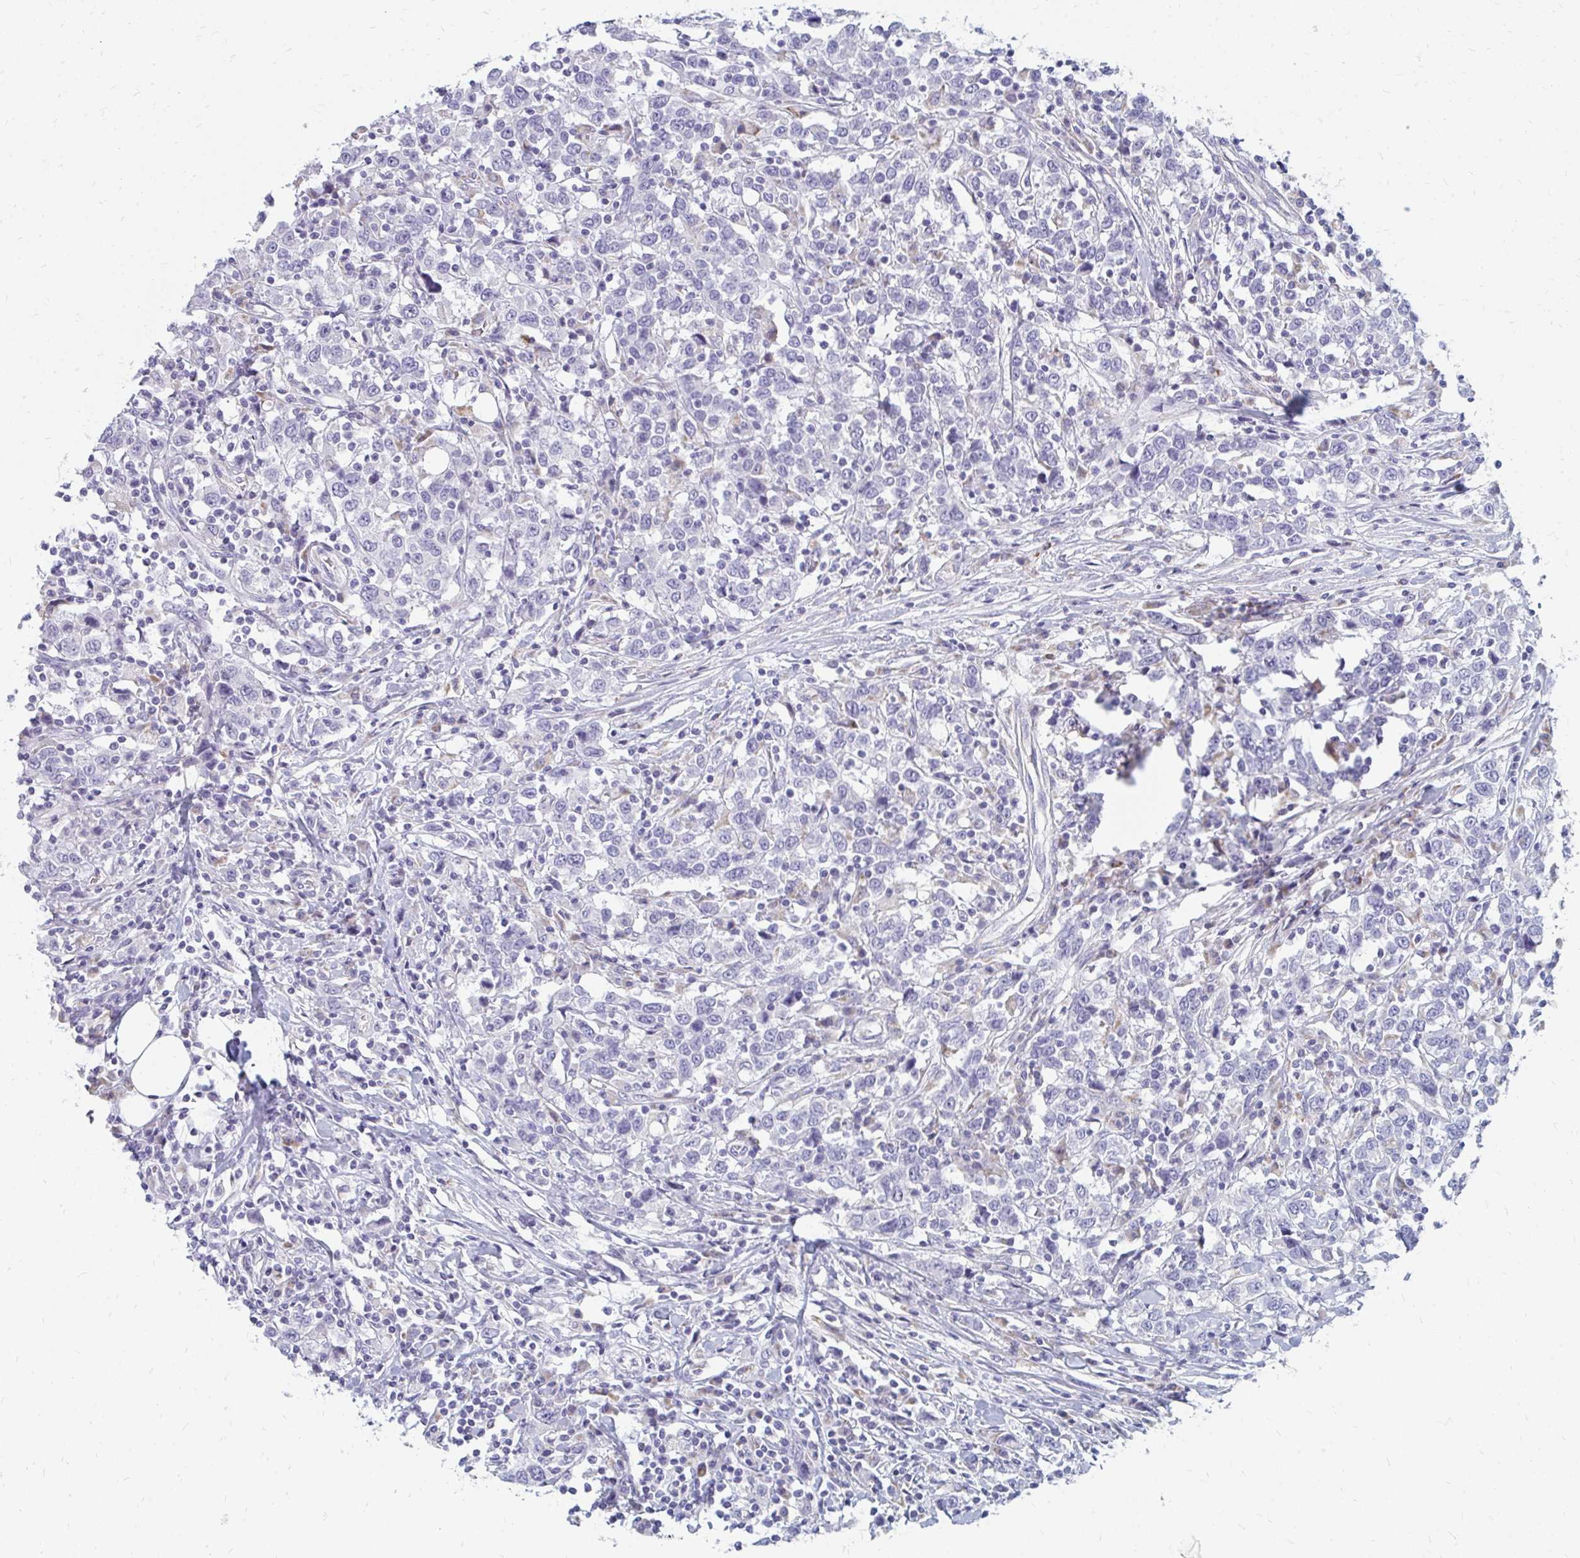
{"staining": {"intensity": "negative", "quantity": "none", "location": "none"}, "tissue": "urothelial cancer", "cell_type": "Tumor cells", "image_type": "cancer", "snomed": [{"axis": "morphology", "description": "Urothelial carcinoma, High grade"}, {"axis": "topography", "description": "Urinary bladder"}], "caption": "Tumor cells are negative for protein expression in human urothelial carcinoma (high-grade).", "gene": "OR10V1", "patient": {"sex": "male", "age": 61}}